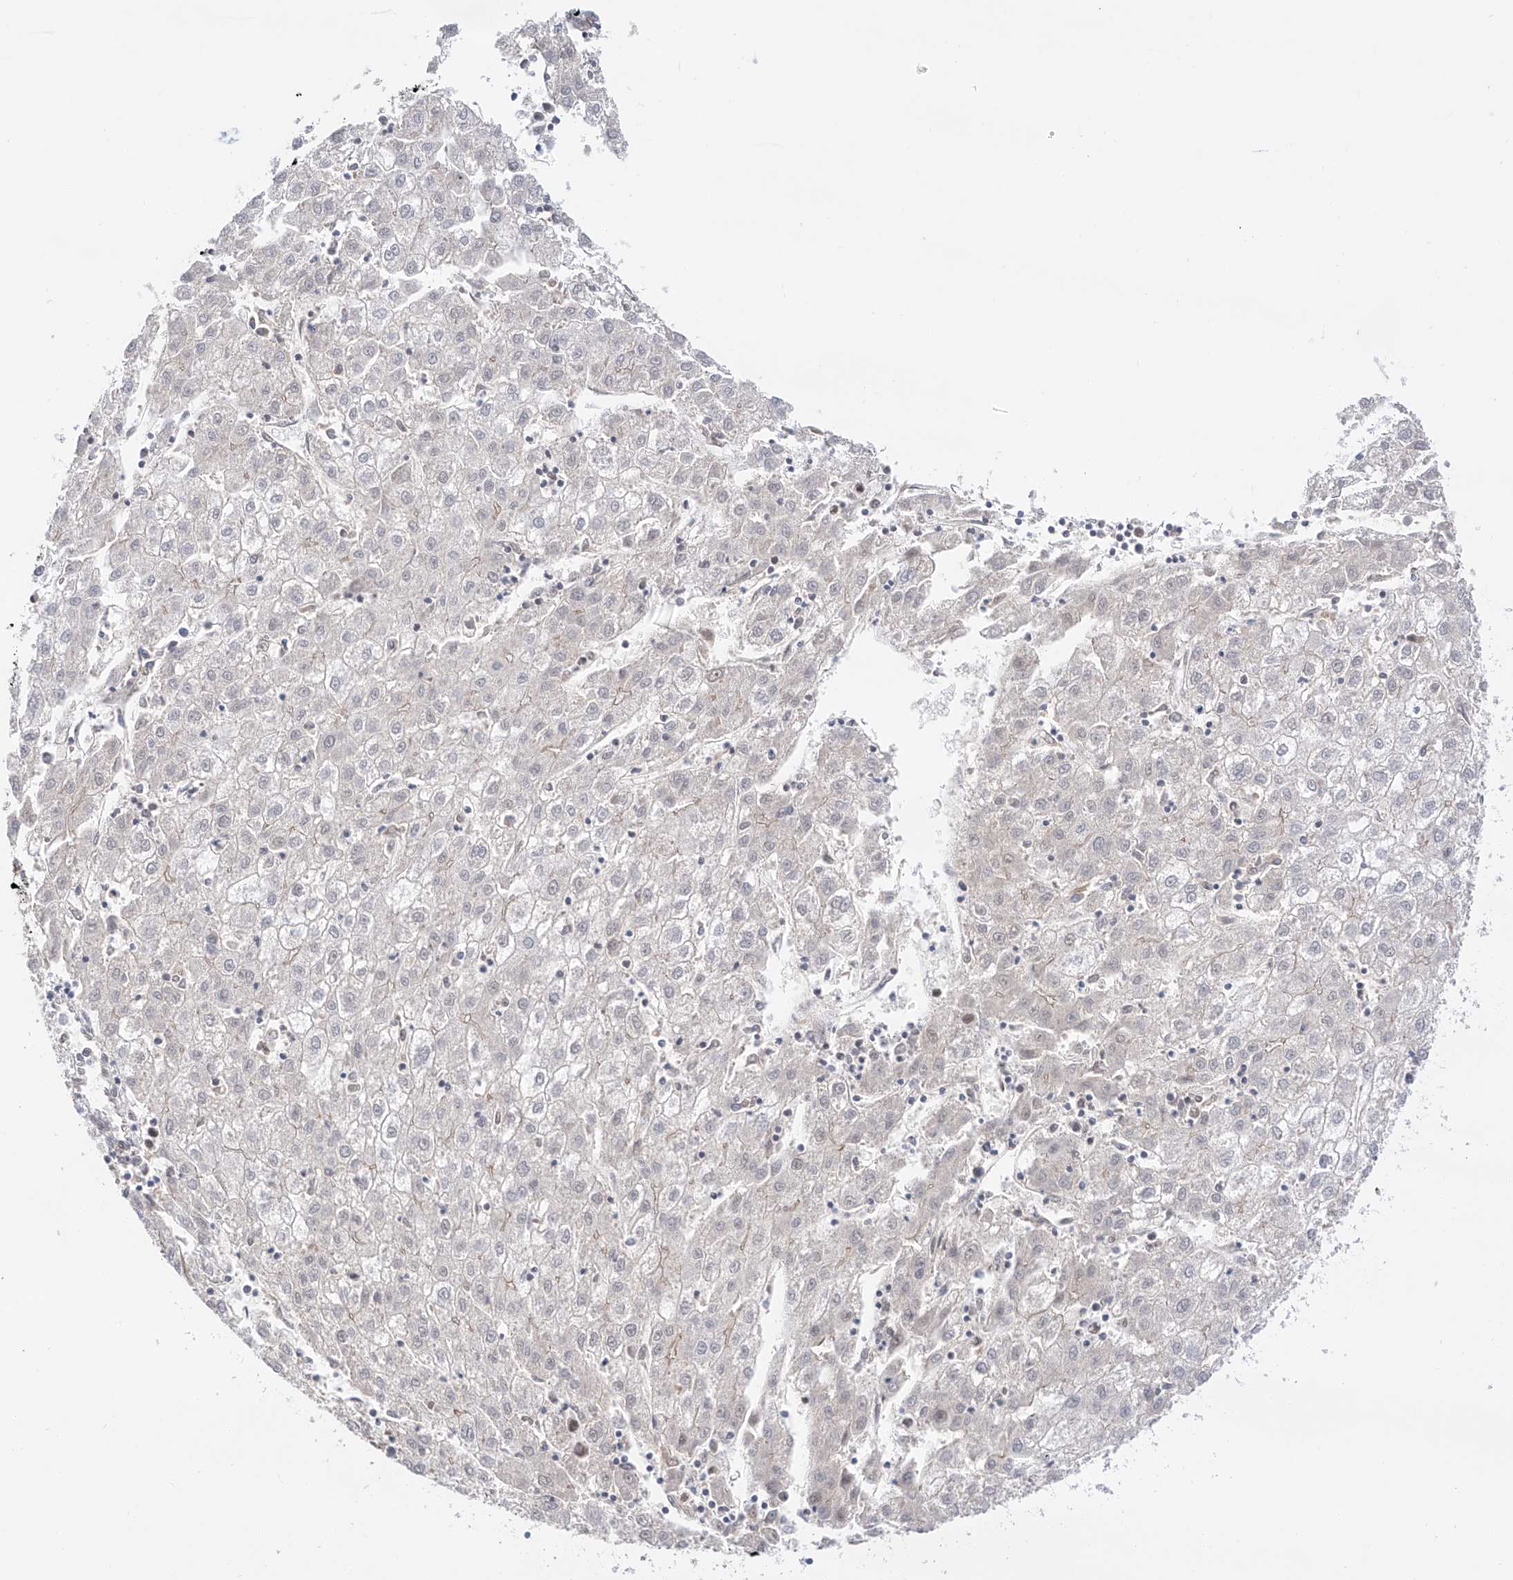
{"staining": {"intensity": "negative", "quantity": "none", "location": "none"}, "tissue": "liver cancer", "cell_type": "Tumor cells", "image_type": "cancer", "snomed": [{"axis": "morphology", "description": "Carcinoma, Hepatocellular, NOS"}, {"axis": "topography", "description": "Liver"}], "caption": "Immunohistochemistry histopathology image of neoplastic tissue: human liver cancer (hepatocellular carcinoma) stained with DAB (3,3'-diaminobenzidine) reveals no significant protein positivity in tumor cells.", "gene": "POGK", "patient": {"sex": "male", "age": 72}}